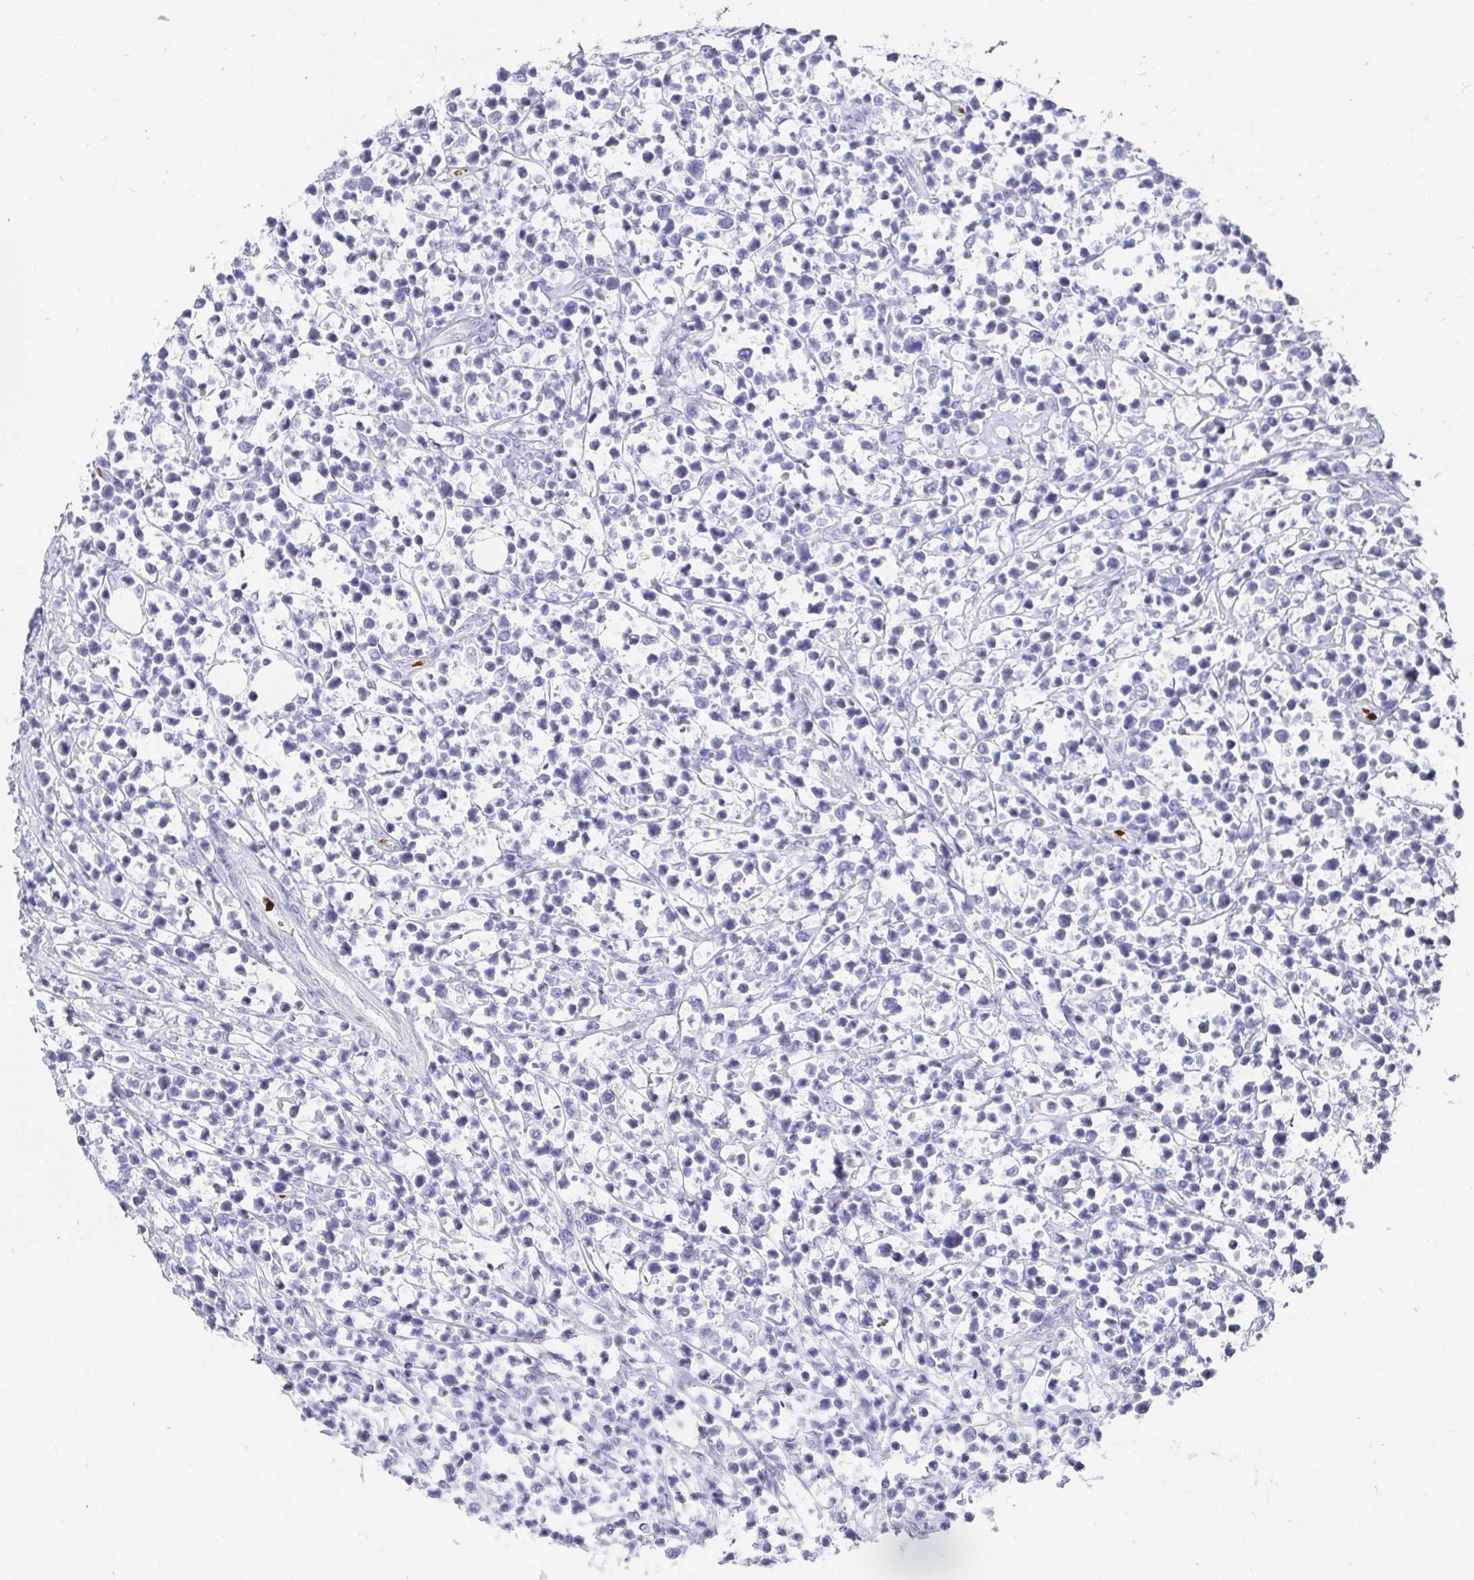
{"staining": {"intensity": "negative", "quantity": "none", "location": "none"}, "tissue": "lymphoma", "cell_type": "Tumor cells", "image_type": "cancer", "snomed": [{"axis": "morphology", "description": "Malignant lymphoma, non-Hodgkin's type, Low grade"}, {"axis": "topography", "description": "Lymph node"}], "caption": "Immunohistochemistry (IHC) image of neoplastic tissue: human low-grade malignant lymphoma, non-Hodgkin's type stained with DAB (3,3'-diaminobenzidine) reveals no significant protein staining in tumor cells.", "gene": "FGF21", "patient": {"sex": "male", "age": 60}}